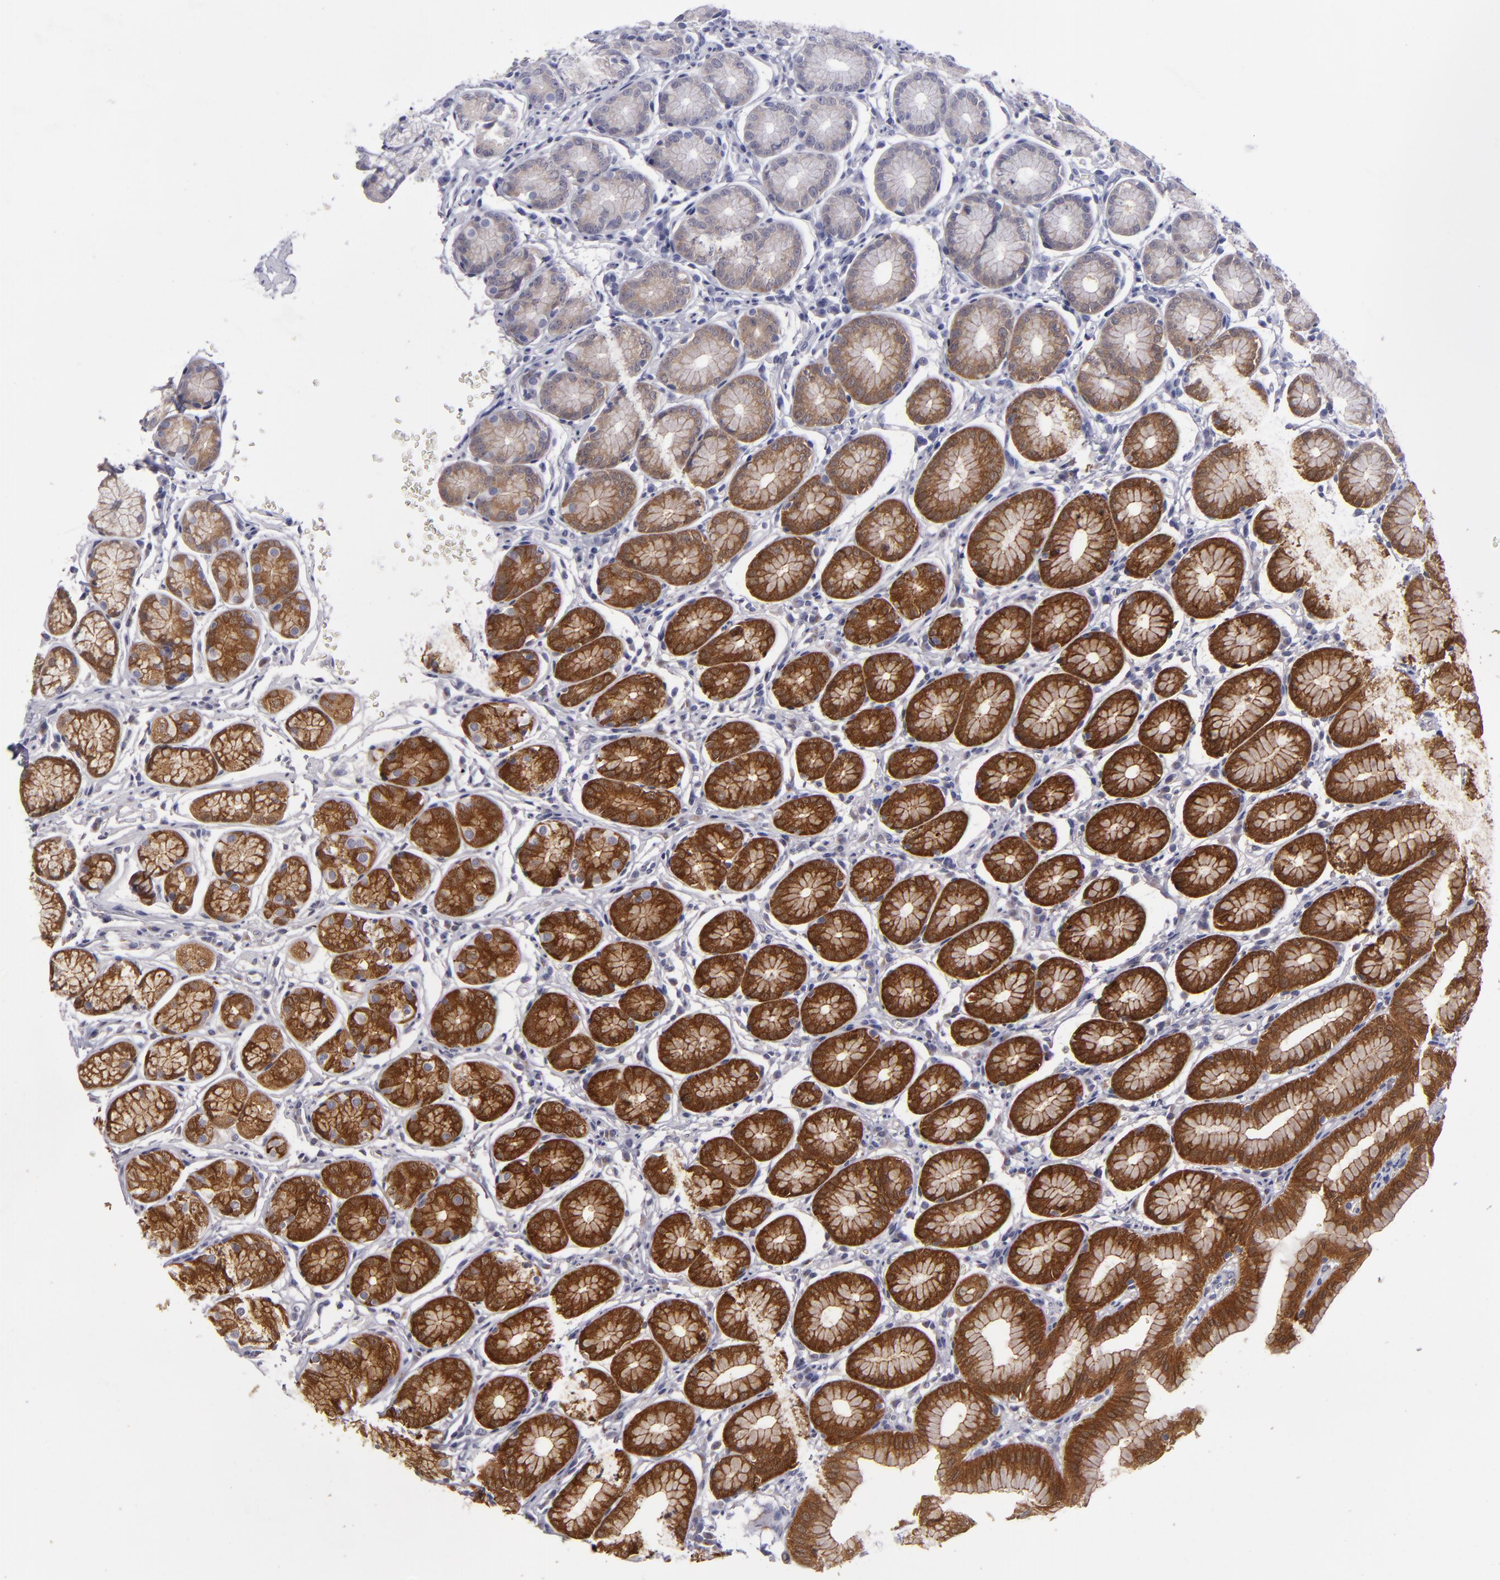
{"staining": {"intensity": "strong", "quantity": "25%-75%", "location": "cytoplasmic/membranous"}, "tissue": "stomach", "cell_type": "Glandular cells", "image_type": "normal", "snomed": [{"axis": "morphology", "description": "Normal tissue, NOS"}, {"axis": "topography", "description": "Stomach"}], "caption": "Stomach stained with immunohistochemistry (IHC) exhibits strong cytoplasmic/membranous staining in about 25%-75% of glandular cells. The protein of interest is stained brown, and the nuclei are stained in blue (DAB (3,3'-diaminobenzidine) IHC with brightfield microscopy, high magnification).", "gene": "SH2D4A", "patient": {"sex": "male", "age": 42}}